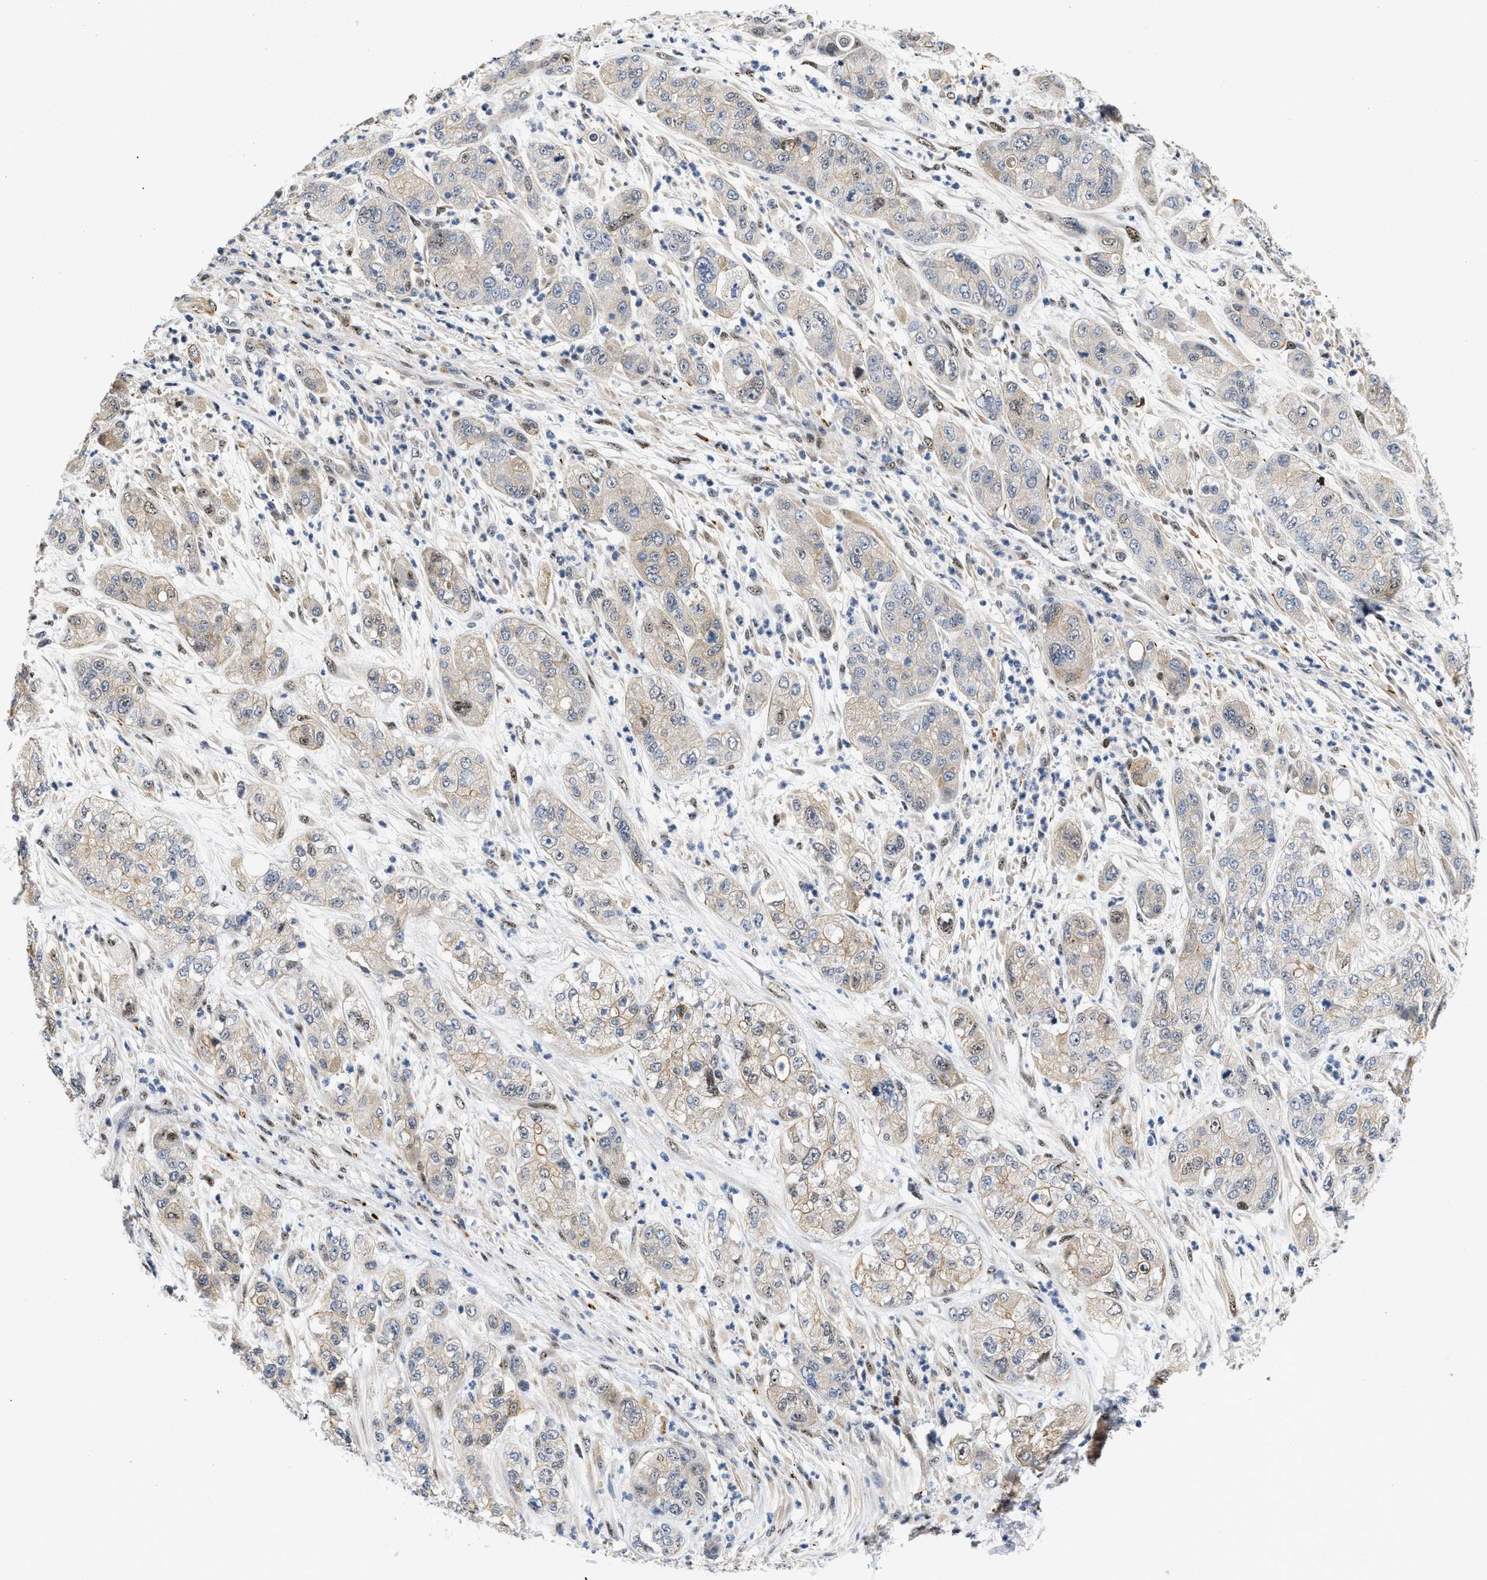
{"staining": {"intensity": "weak", "quantity": "<25%", "location": "cytoplasmic/membranous"}, "tissue": "pancreatic cancer", "cell_type": "Tumor cells", "image_type": "cancer", "snomed": [{"axis": "morphology", "description": "Adenocarcinoma, NOS"}, {"axis": "topography", "description": "Pancreas"}], "caption": "Tumor cells show no significant protein expression in pancreatic adenocarcinoma.", "gene": "VIP", "patient": {"sex": "female", "age": 78}}